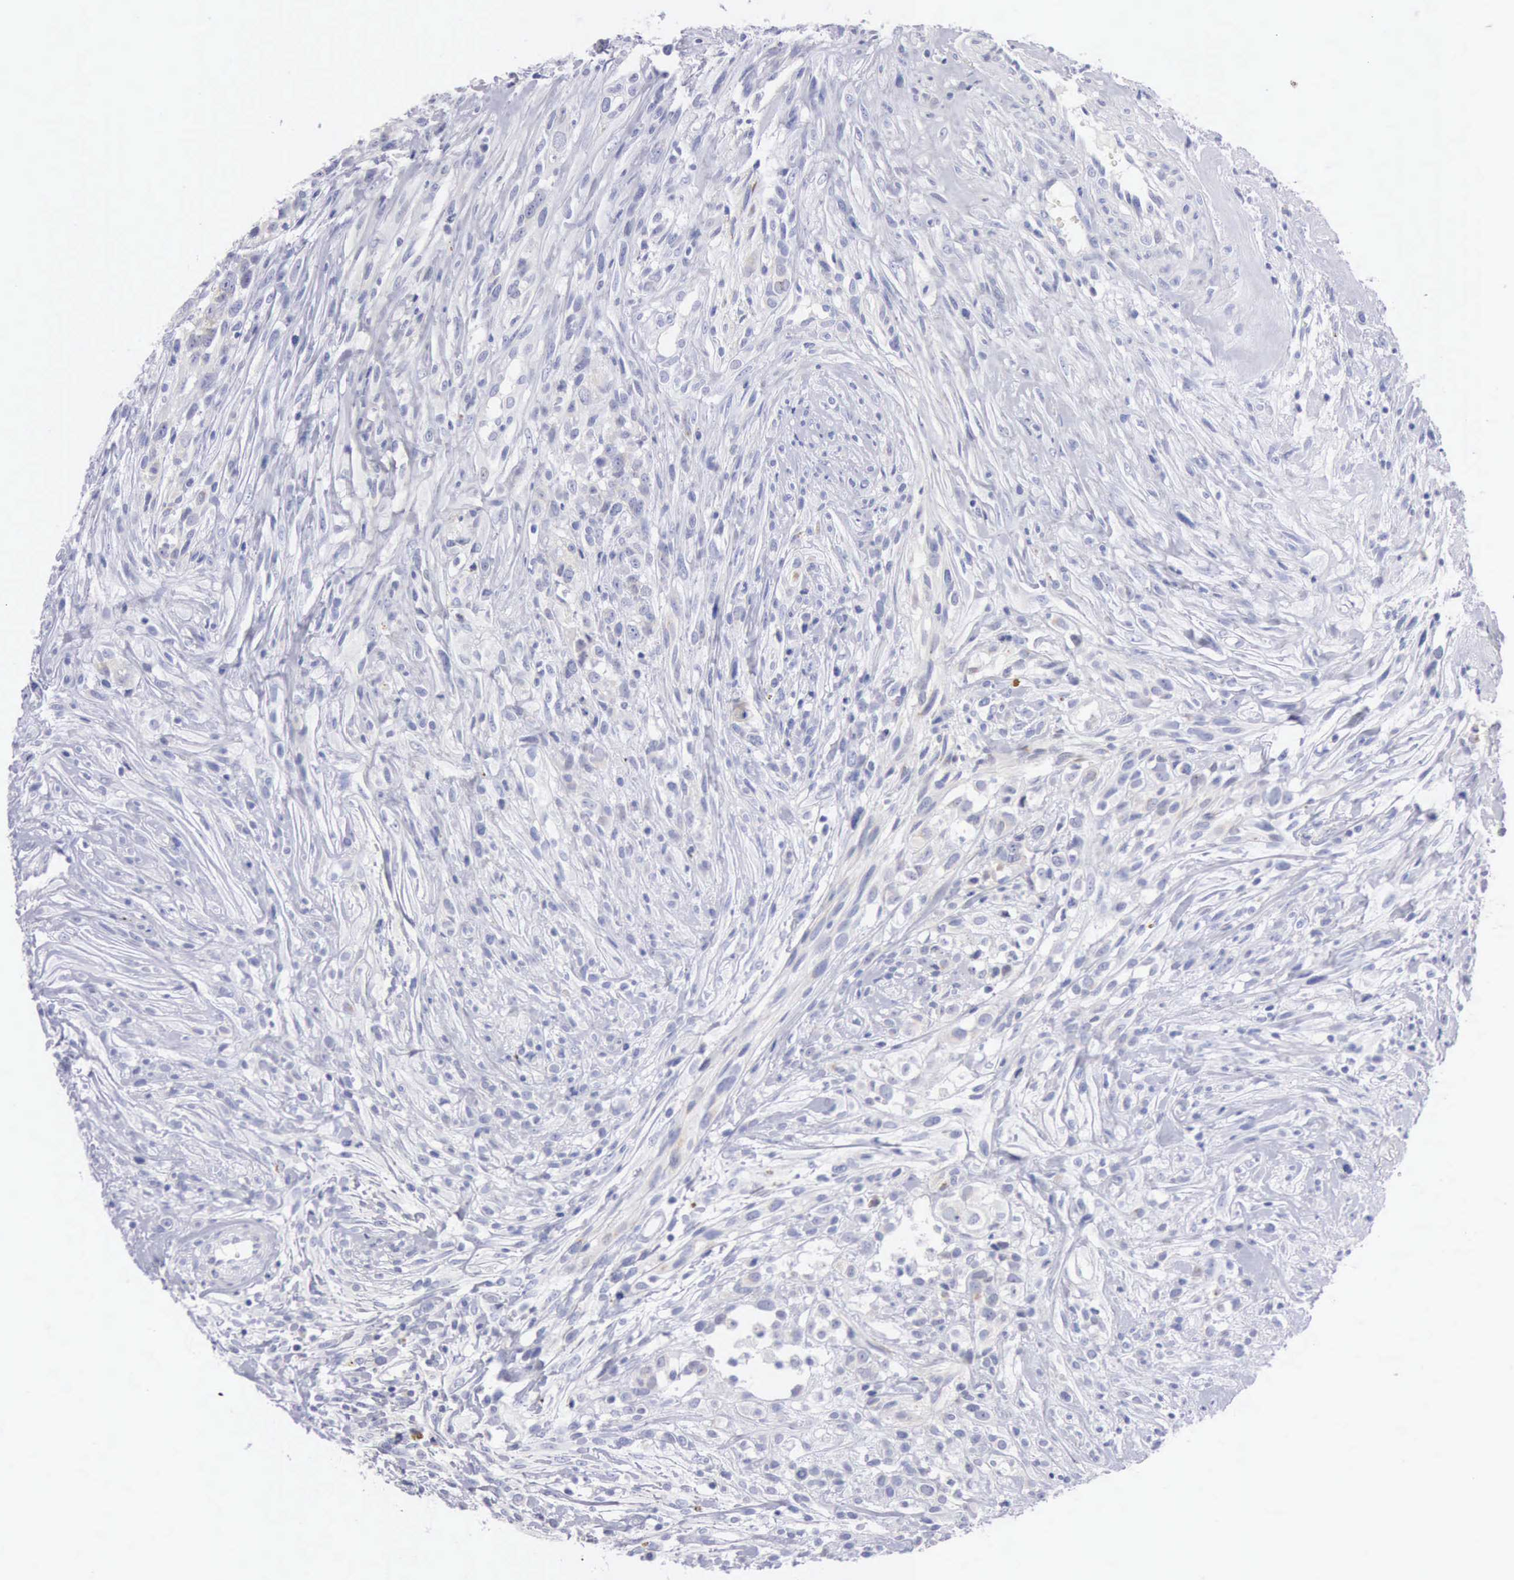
{"staining": {"intensity": "negative", "quantity": "none", "location": "none"}, "tissue": "glioma", "cell_type": "Tumor cells", "image_type": "cancer", "snomed": [{"axis": "morphology", "description": "Glioma, malignant, High grade"}, {"axis": "topography", "description": "Brain"}], "caption": "Immunohistochemical staining of malignant high-grade glioma shows no significant staining in tumor cells.", "gene": "ANGEL1", "patient": {"sex": "male", "age": 66}}